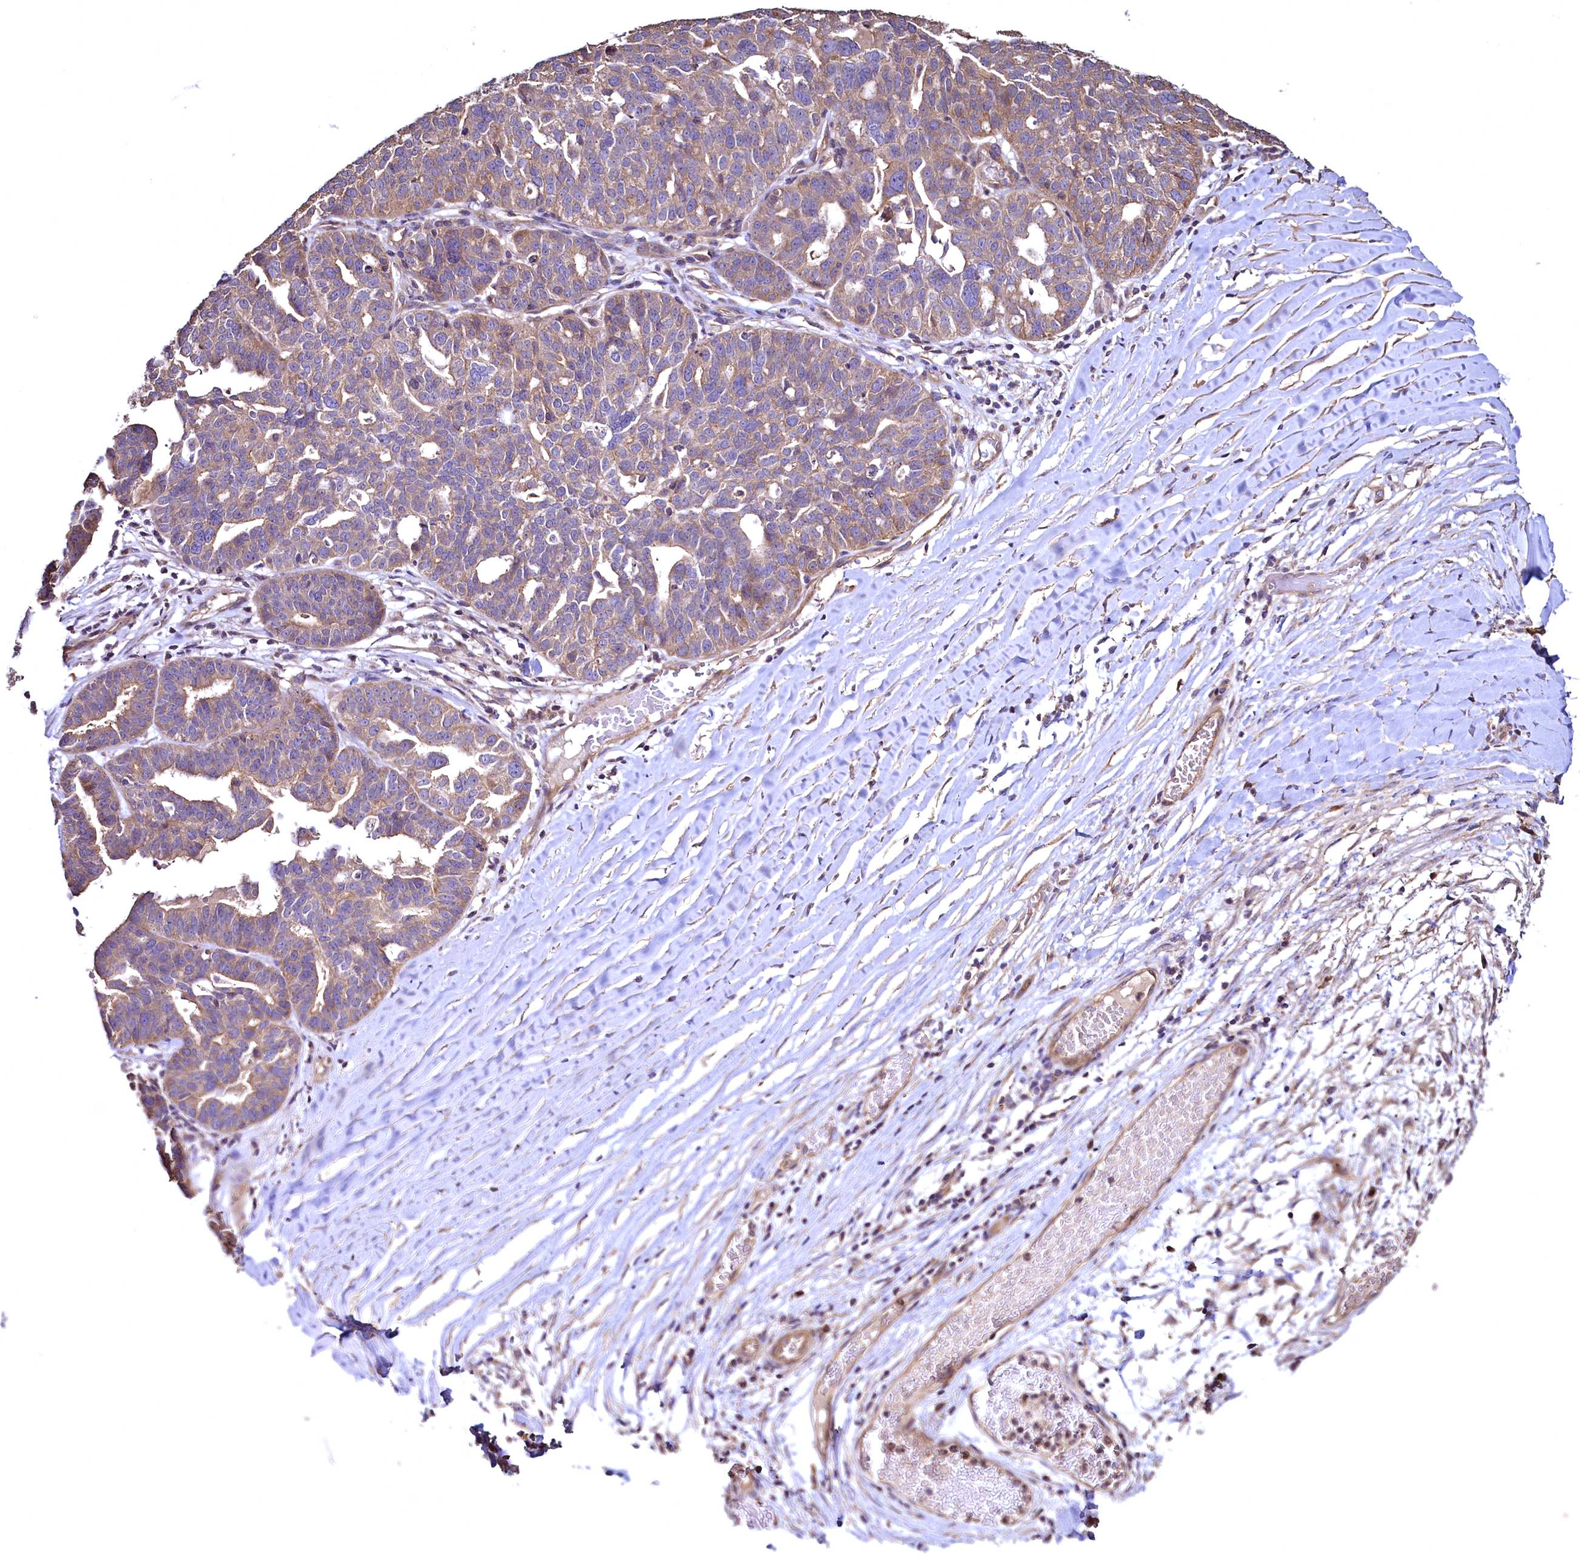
{"staining": {"intensity": "moderate", "quantity": ">75%", "location": "cytoplasmic/membranous"}, "tissue": "ovarian cancer", "cell_type": "Tumor cells", "image_type": "cancer", "snomed": [{"axis": "morphology", "description": "Cystadenocarcinoma, serous, NOS"}, {"axis": "topography", "description": "Ovary"}], "caption": "The histopathology image shows a brown stain indicating the presence of a protein in the cytoplasmic/membranous of tumor cells in ovarian serous cystadenocarcinoma. Using DAB (brown) and hematoxylin (blue) stains, captured at high magnification using brightfield microscopy.", "gene": "TBCEL", "patient": {"sex": "female", "age": 59}}